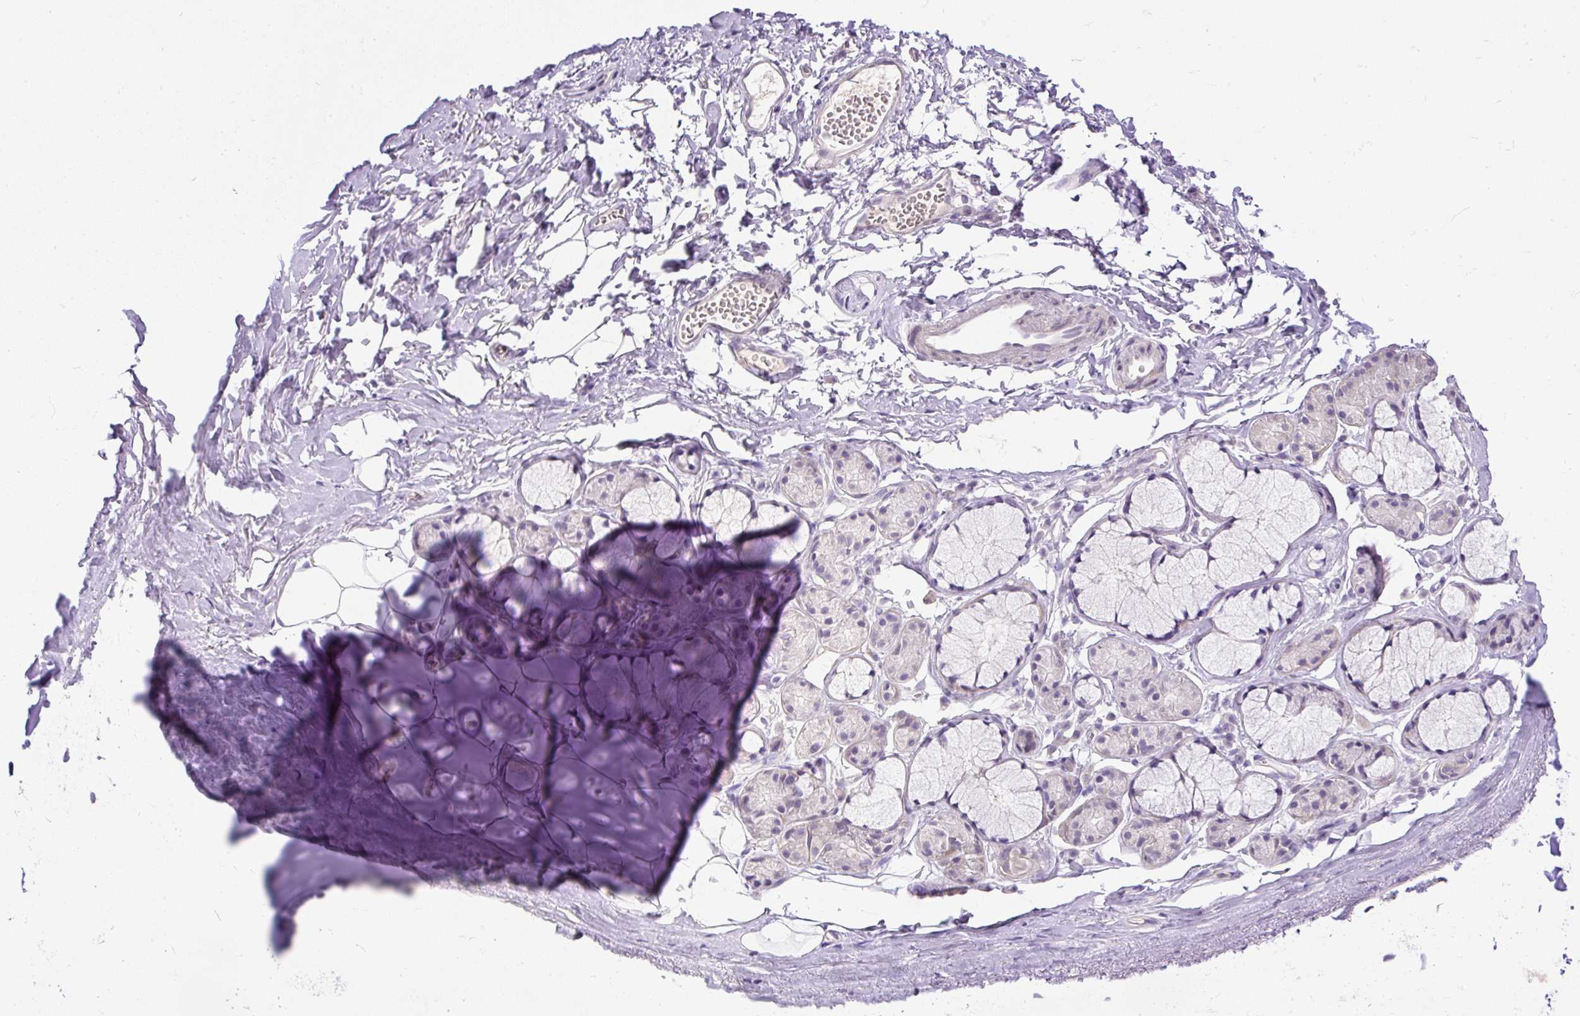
{"staining": {"intensity": "negative", "quantity": "none", "location": "none"}, "tissue": "adipose tissue", "cell_type": "Adipocytes", "image_type": "normal", "snomed": [{"axis": "morphology", "description": "Normal tissue, NOS"}, {"axis": "topography", "description": "Cartilage tissue"}, {"axis": "topography", "description": "Bronchus"}, {"axis": "topography", "description": "Peripheral nerve tissue"}], "caption": "This is a image of immunohistochemistry staining of normal adipose tissue, which shows no staining in adipocytes.", "gene": "KRTAP20", "patient": {"sex": "female", "age": 59}}